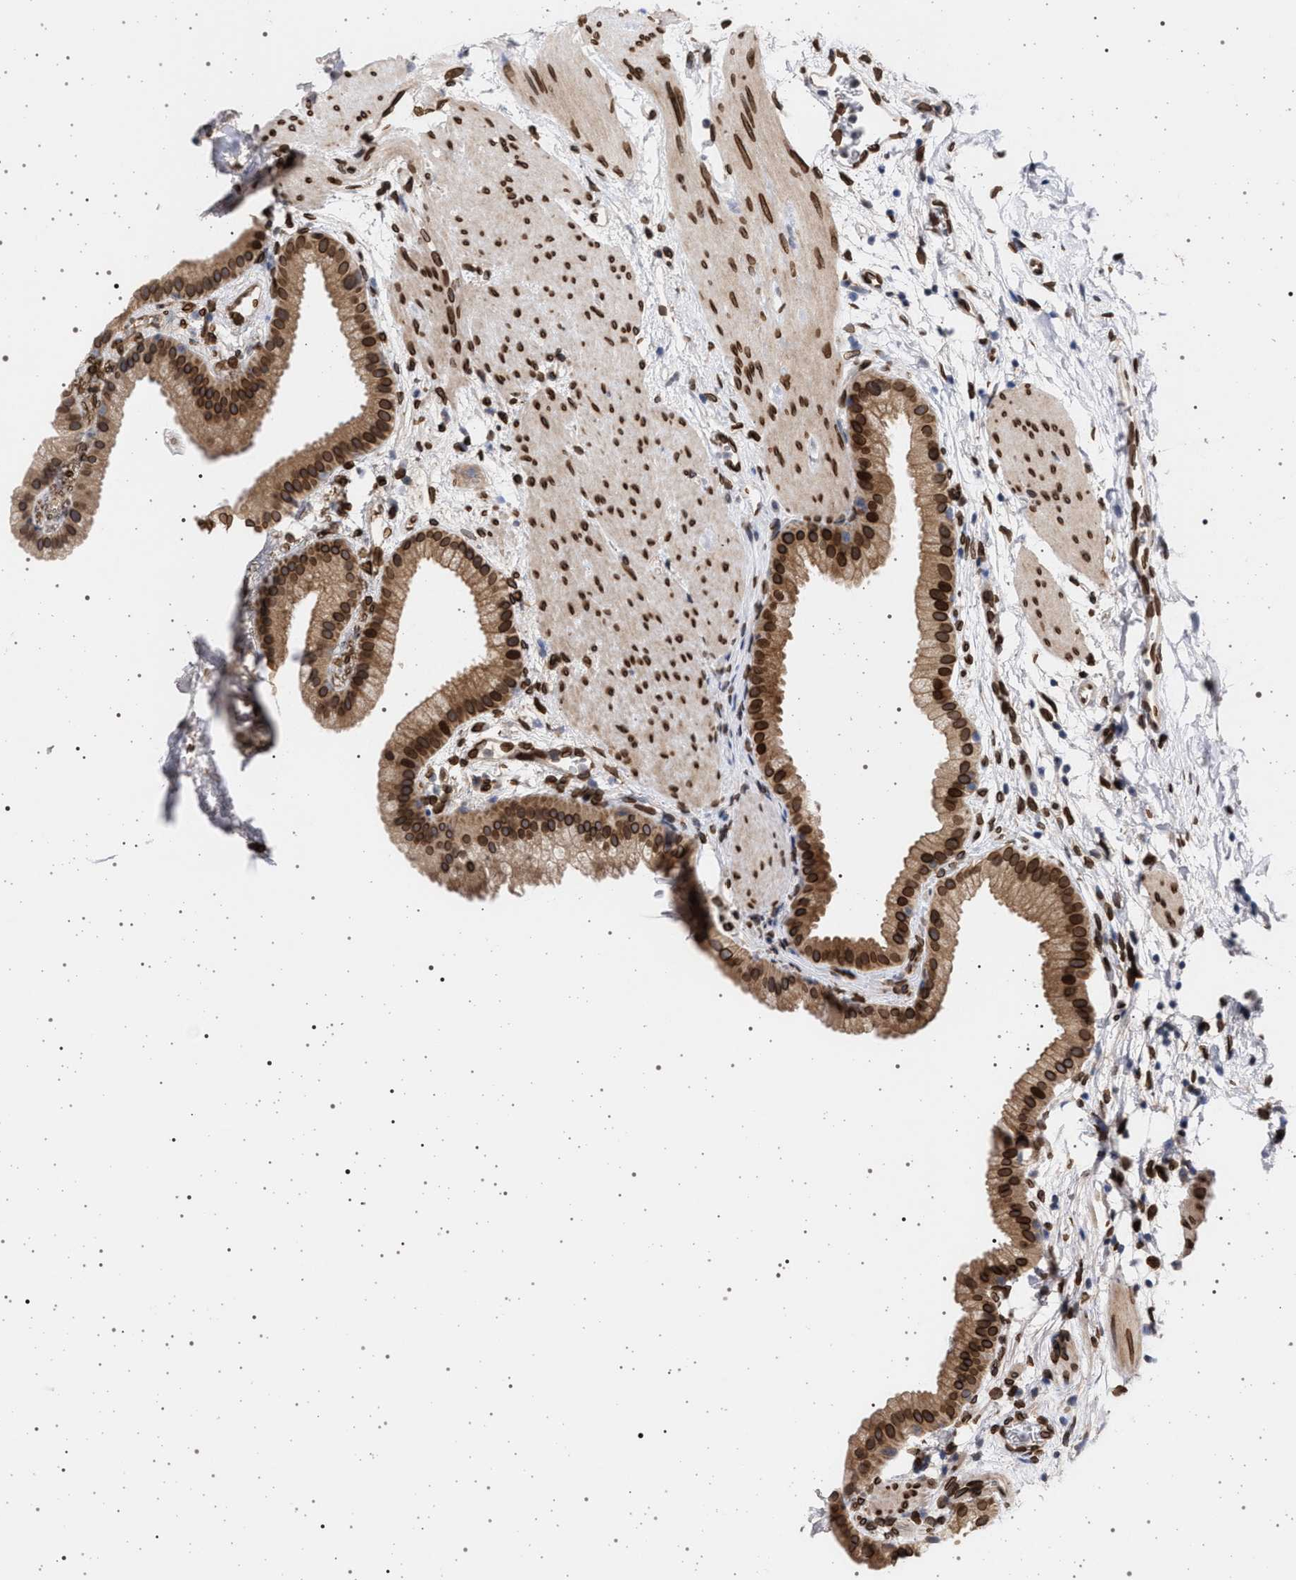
{"staining": {"intensity": "strong", "quantity": ">75%", "location": "cytoplasmic/membranous,nuclear"}, "tissue": "gallbladder", "cell_type": "Glandular cells", "image_type": "normal", "snomed": [{"axis": "morphology", "description": "Normal tissue, NOS"}, {"axis": "topography", "description": "Gallbladder"}], "caption": "Immunohistochemistry (IHC) image of unremarkable human gallbladder stained for a protein (brown), which shows high levels of strong cytoplasmic/membranous,nuclear staining in approximately >75% of glandular cells.", "gene": "ING2", "patient": {"sex": "female", "age": 64}}